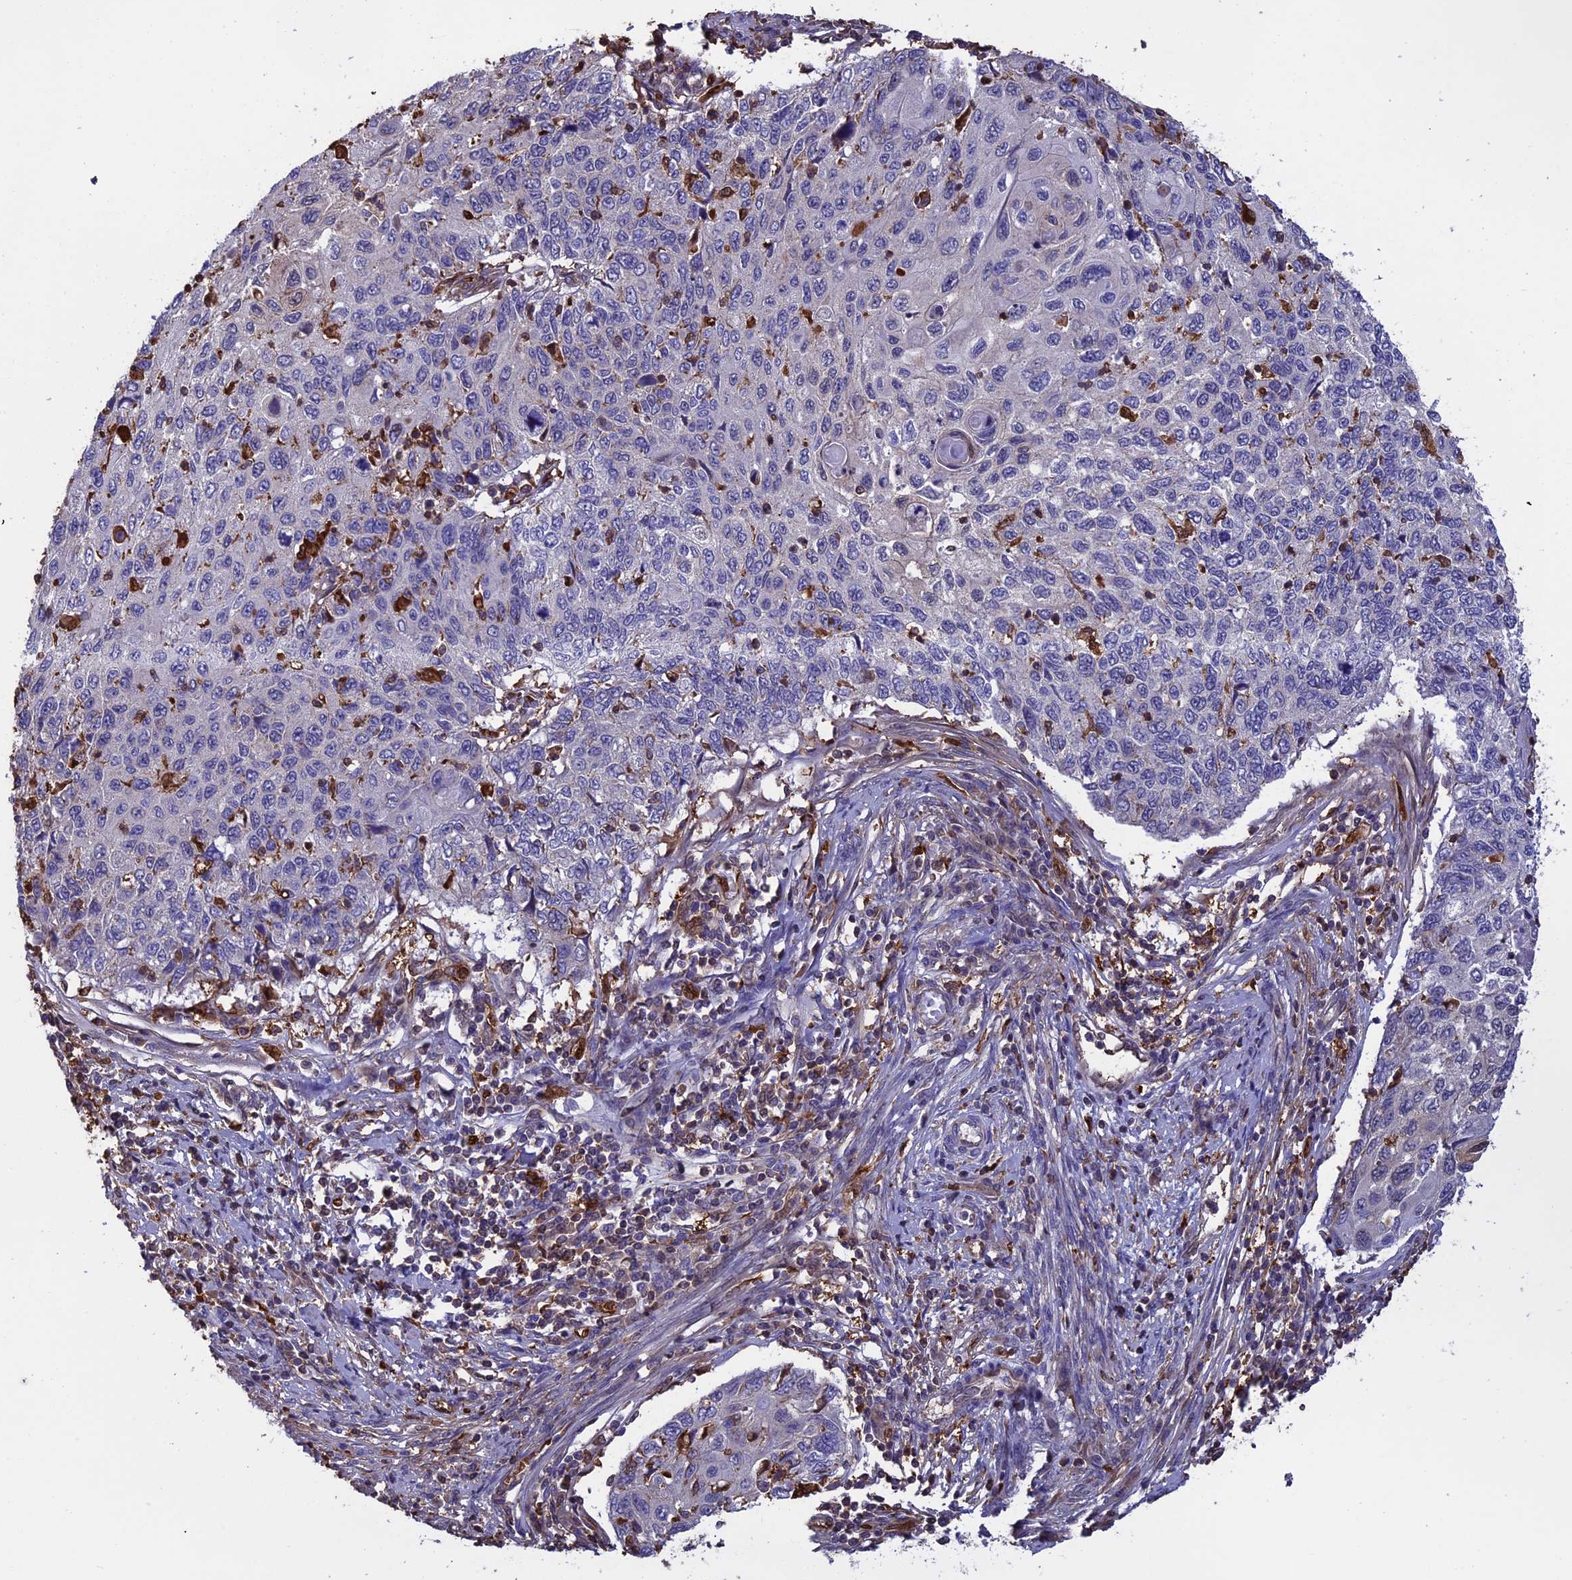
{"staining": {"intensity": "weak", "quantity": "<25%", "location": "cytoplasmic/membranous"}, "tissue": "cervical cancer", "cell_type": "Tumor cells", "image_type": "cancer", "snomed": [{"axis": "morphology", "description": "Squamous cell carcinoma, NOS"}, {"axis": "topography", "description": "Cervix"}], "caption": "Tumor cells show no significant protein expression in cervical cancer. (DAB immunohistochemistry (IHC), high magnification).", "gene": "ARHGAP18", "patient": {"sex": "female", "age": 70}}